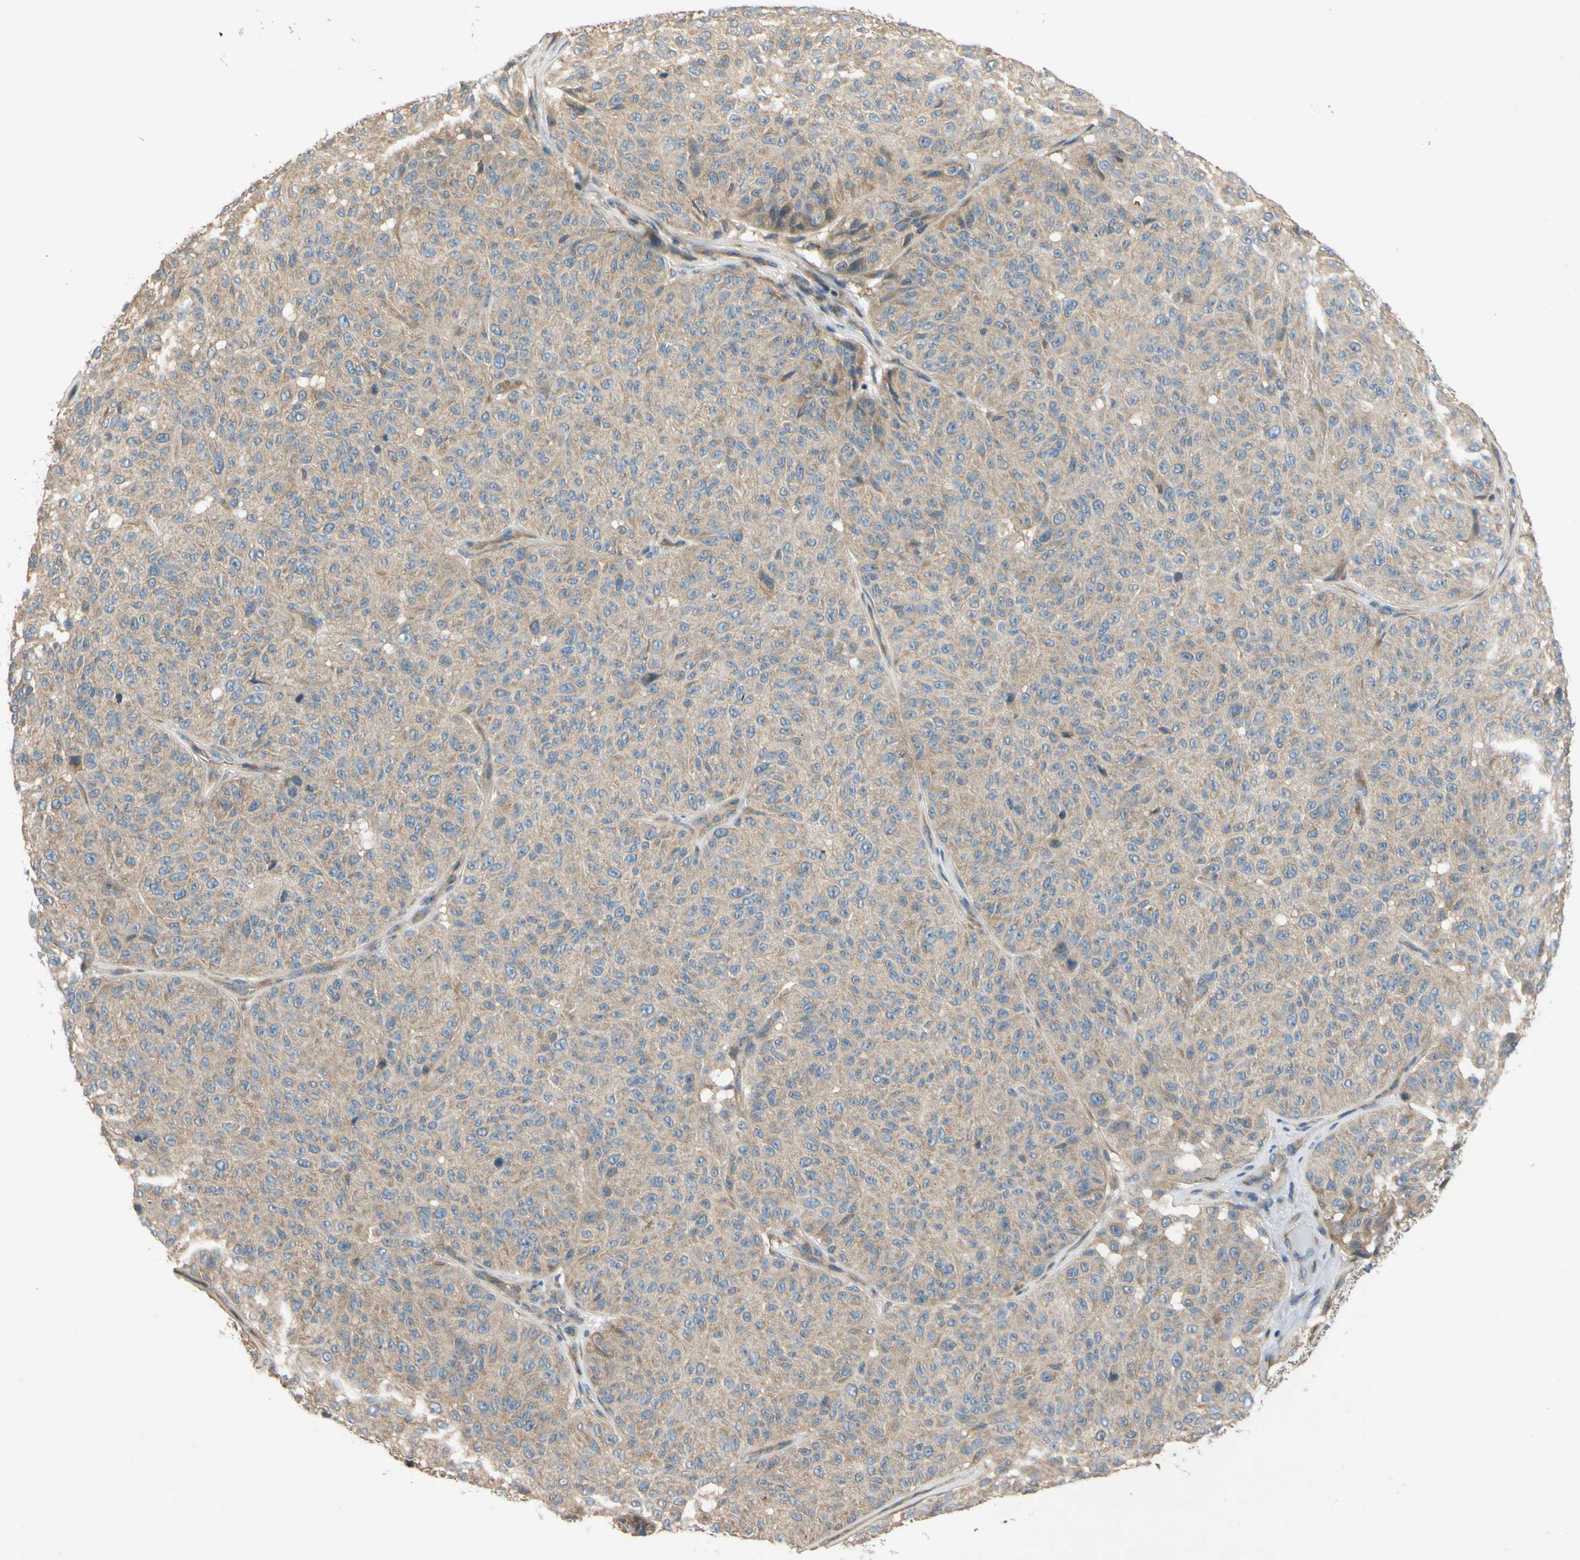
{"staining": {"intensity": "weak", "quantity": ">75%", "location": "cytoplasmic/membranous"}, "tissue": "melanoma", "cell_type": "Tumor cells", "image_type": "cancer", "snomed": [{"axis": "morphology", "description": "Malignant melanoma, NOS"}, {"axis": "topography", "description": "Skin"}], "caption": "This is a histology image of immunohistochemistry staining of malignant melanoma, which shows weak positivity in the cytoplasmic/membranous of tumor cells.", "gene": "MBTPS2", "patient": {"sex": "female", "age": 46}}